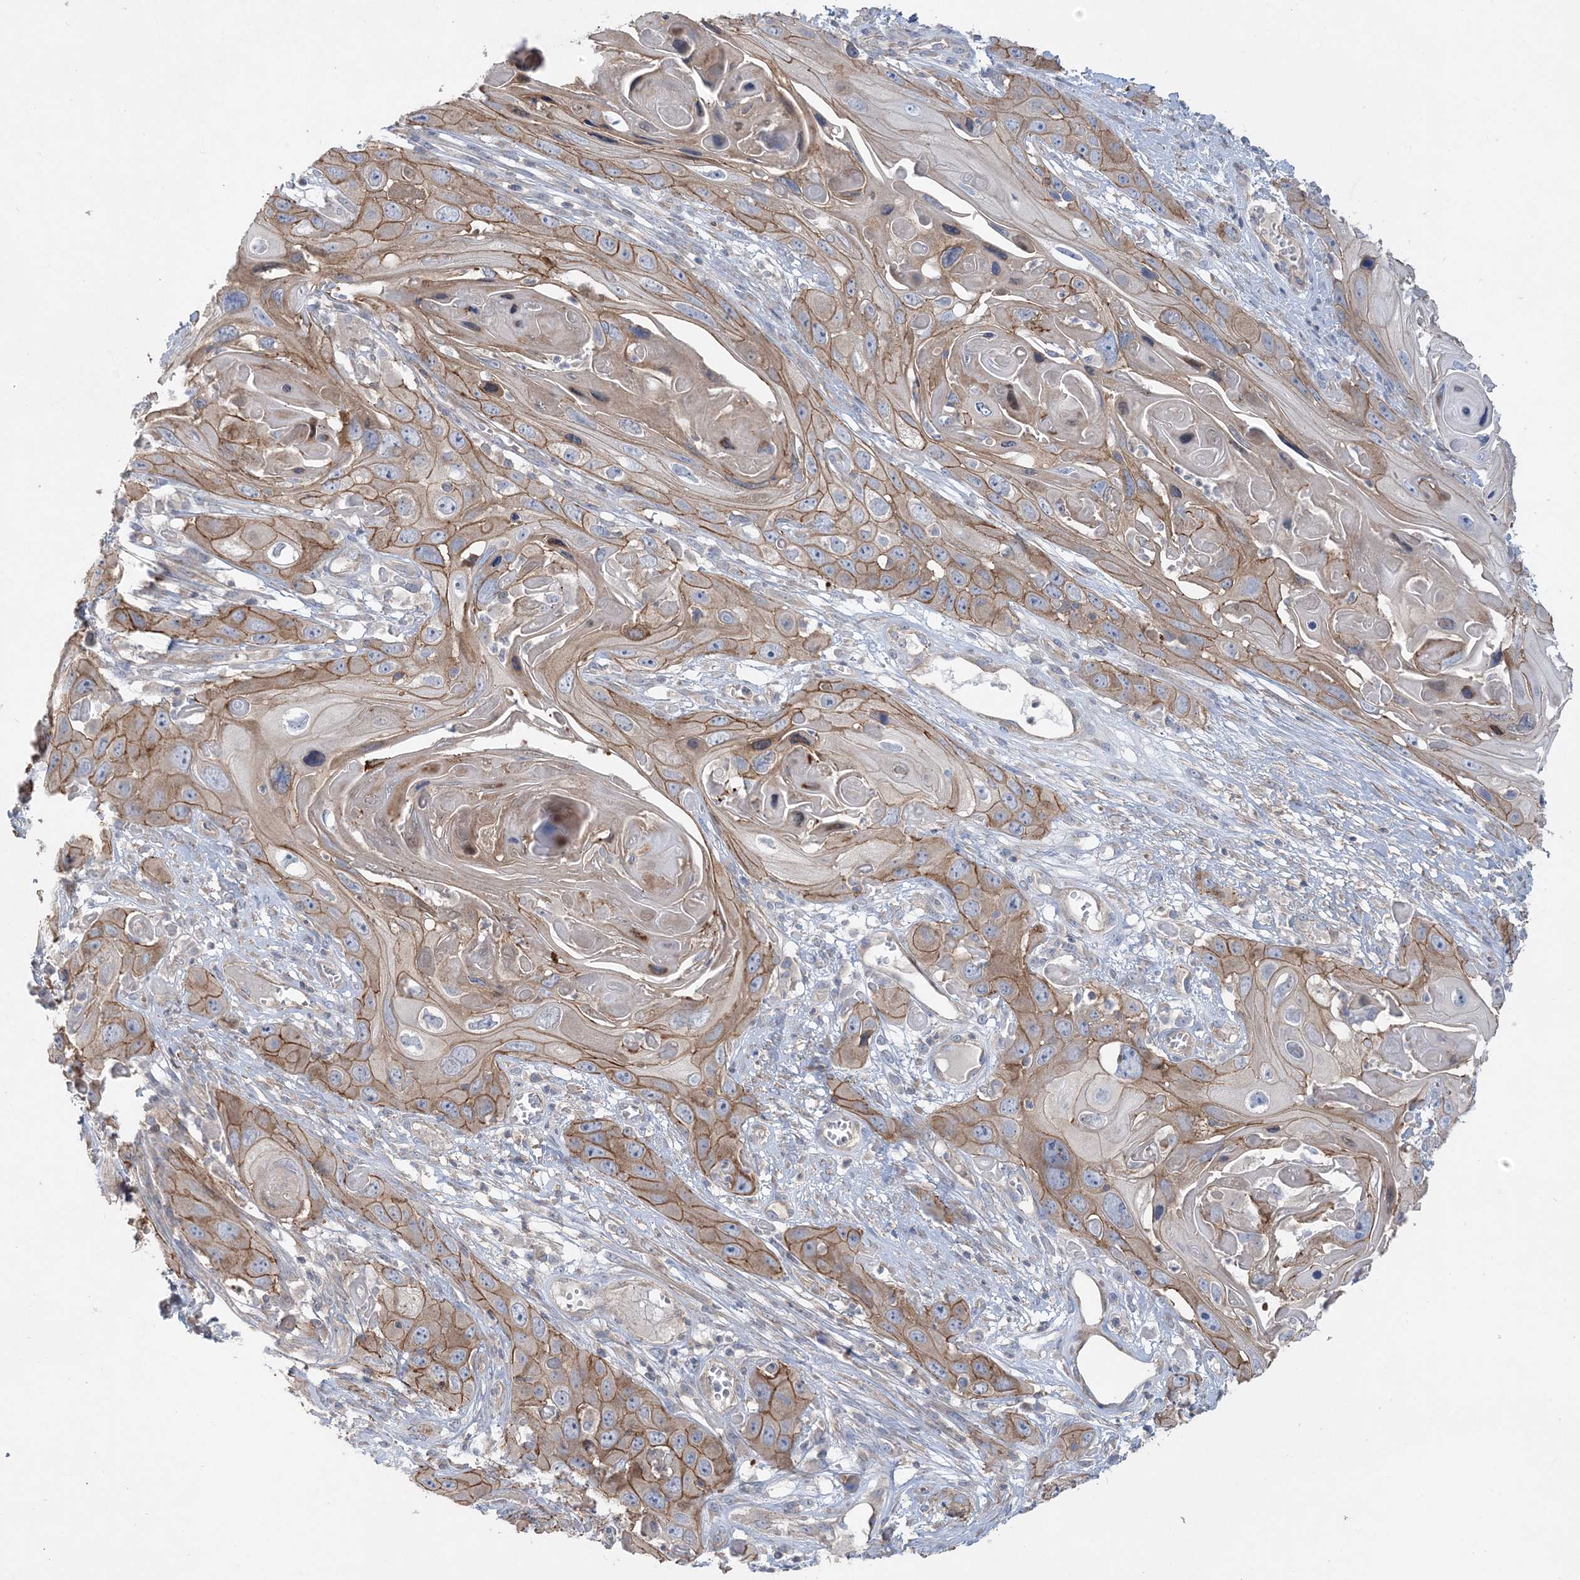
{"staining": {"intensity": "moderate", "quantity": ">75%", "location": "cytoplasmic/membranous"}, "tissue": "skin cancer", "cell_type": "Tumor cells", "image_type": "cancer", "snomed": [{"axis": "morphology", "description": "Squamous cell carcinoma, NOS"}, {"axis": "topography", "description": "Skin"}], "caption": "A medium amount of moderate cytoplasmic/membranous positivity is identified in approximately >75% of tumor cells in skin cancer tissue. (IHC, brightfield microscopy, high magnification).", "gene": "PIGC", "patient": {"sex": "male", "age": 55}}